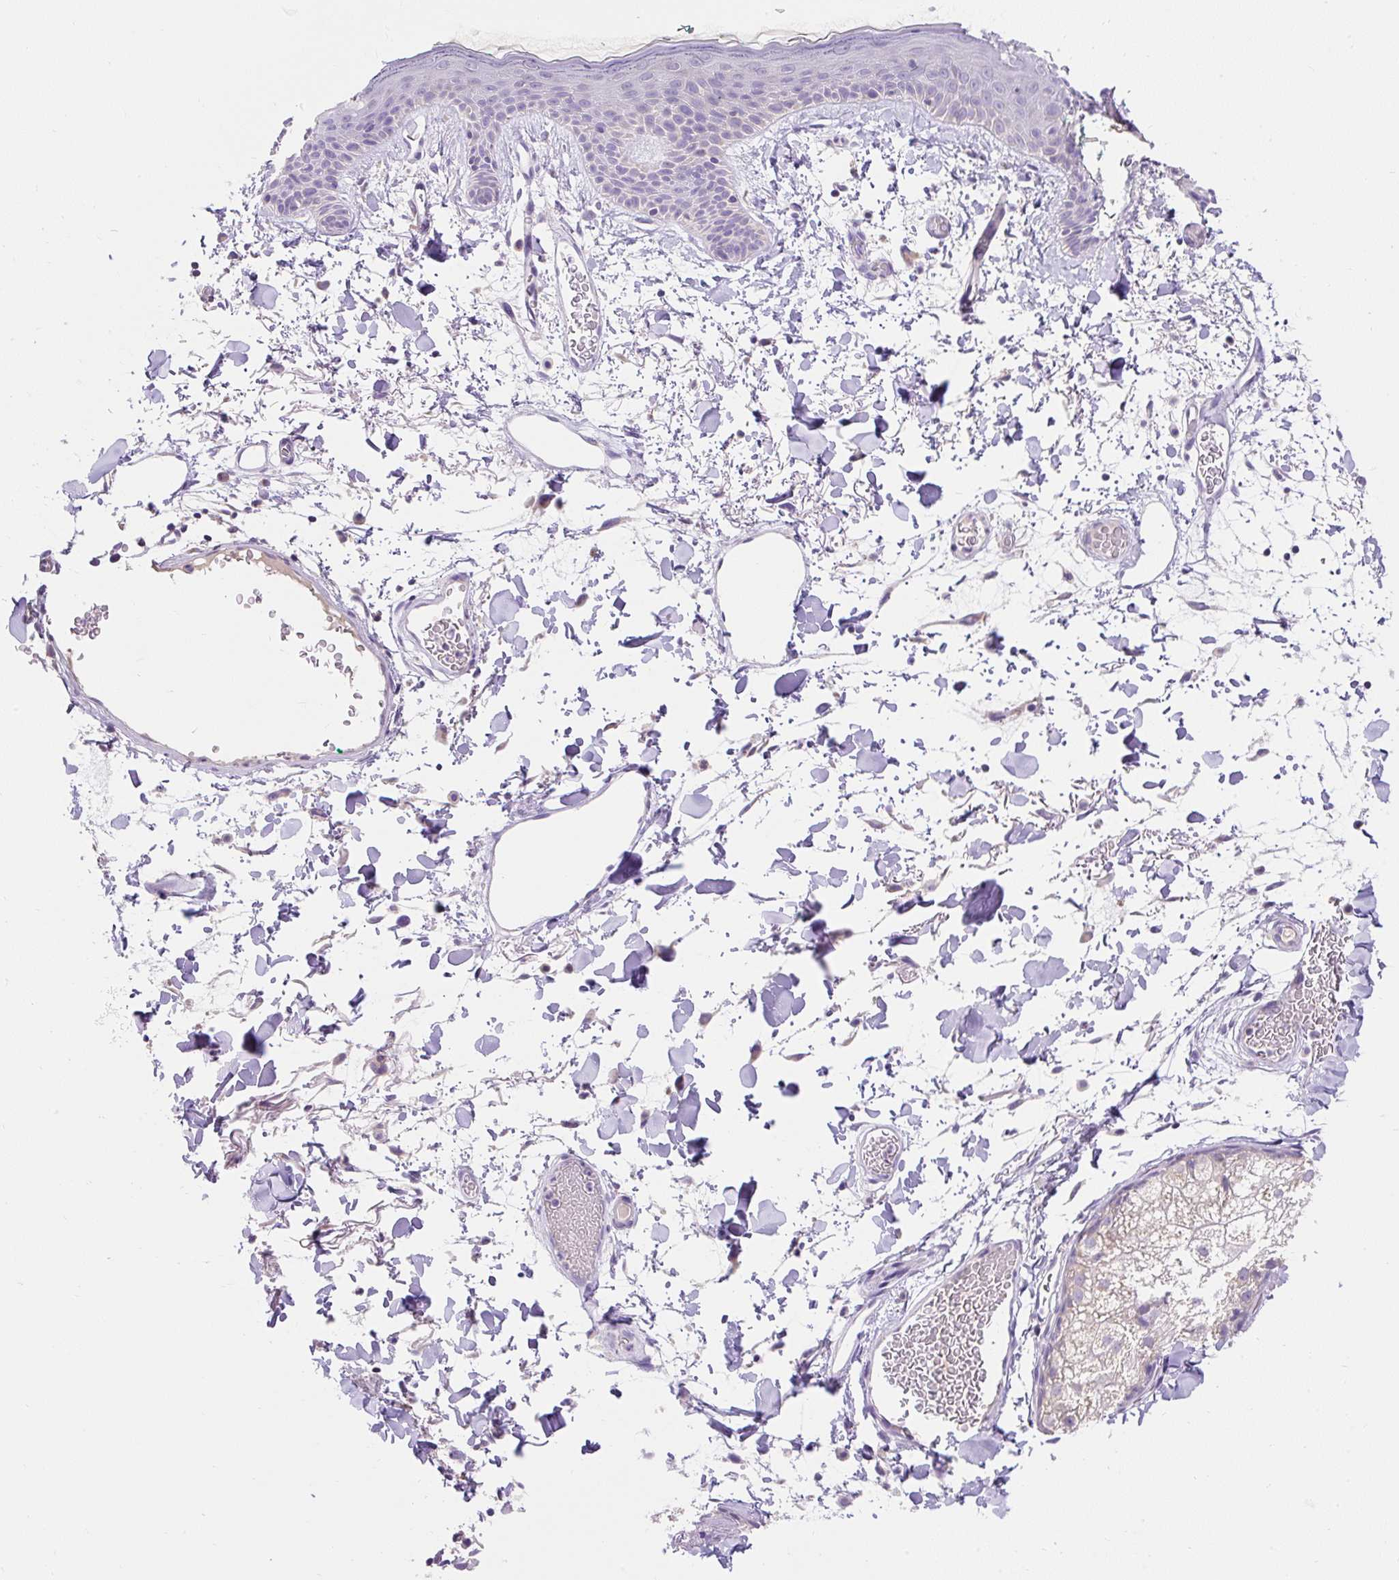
{"staining": {"intensity": "negative", "quantity": "none", "location": "none"}, "tissue": "skin", "cell_type": "Fibroblasts", "image_type": "normal", "snomed": [{"axis": "morphology", "description": "Normal tissue, NOS"}, {"axis": "topography", "description": "Skin"}], "caption": "Immunohistochemistry (IHC) of unremarkable skin displays no staining in fibroblasts. The staining is performed using DAB (3,3'-diaminobenzidine) brown chromogen with nuclei counter-stained in using hematoxylin.", "gene": "PMAIP1", "patient": {"sex": "male", "age": 79}}